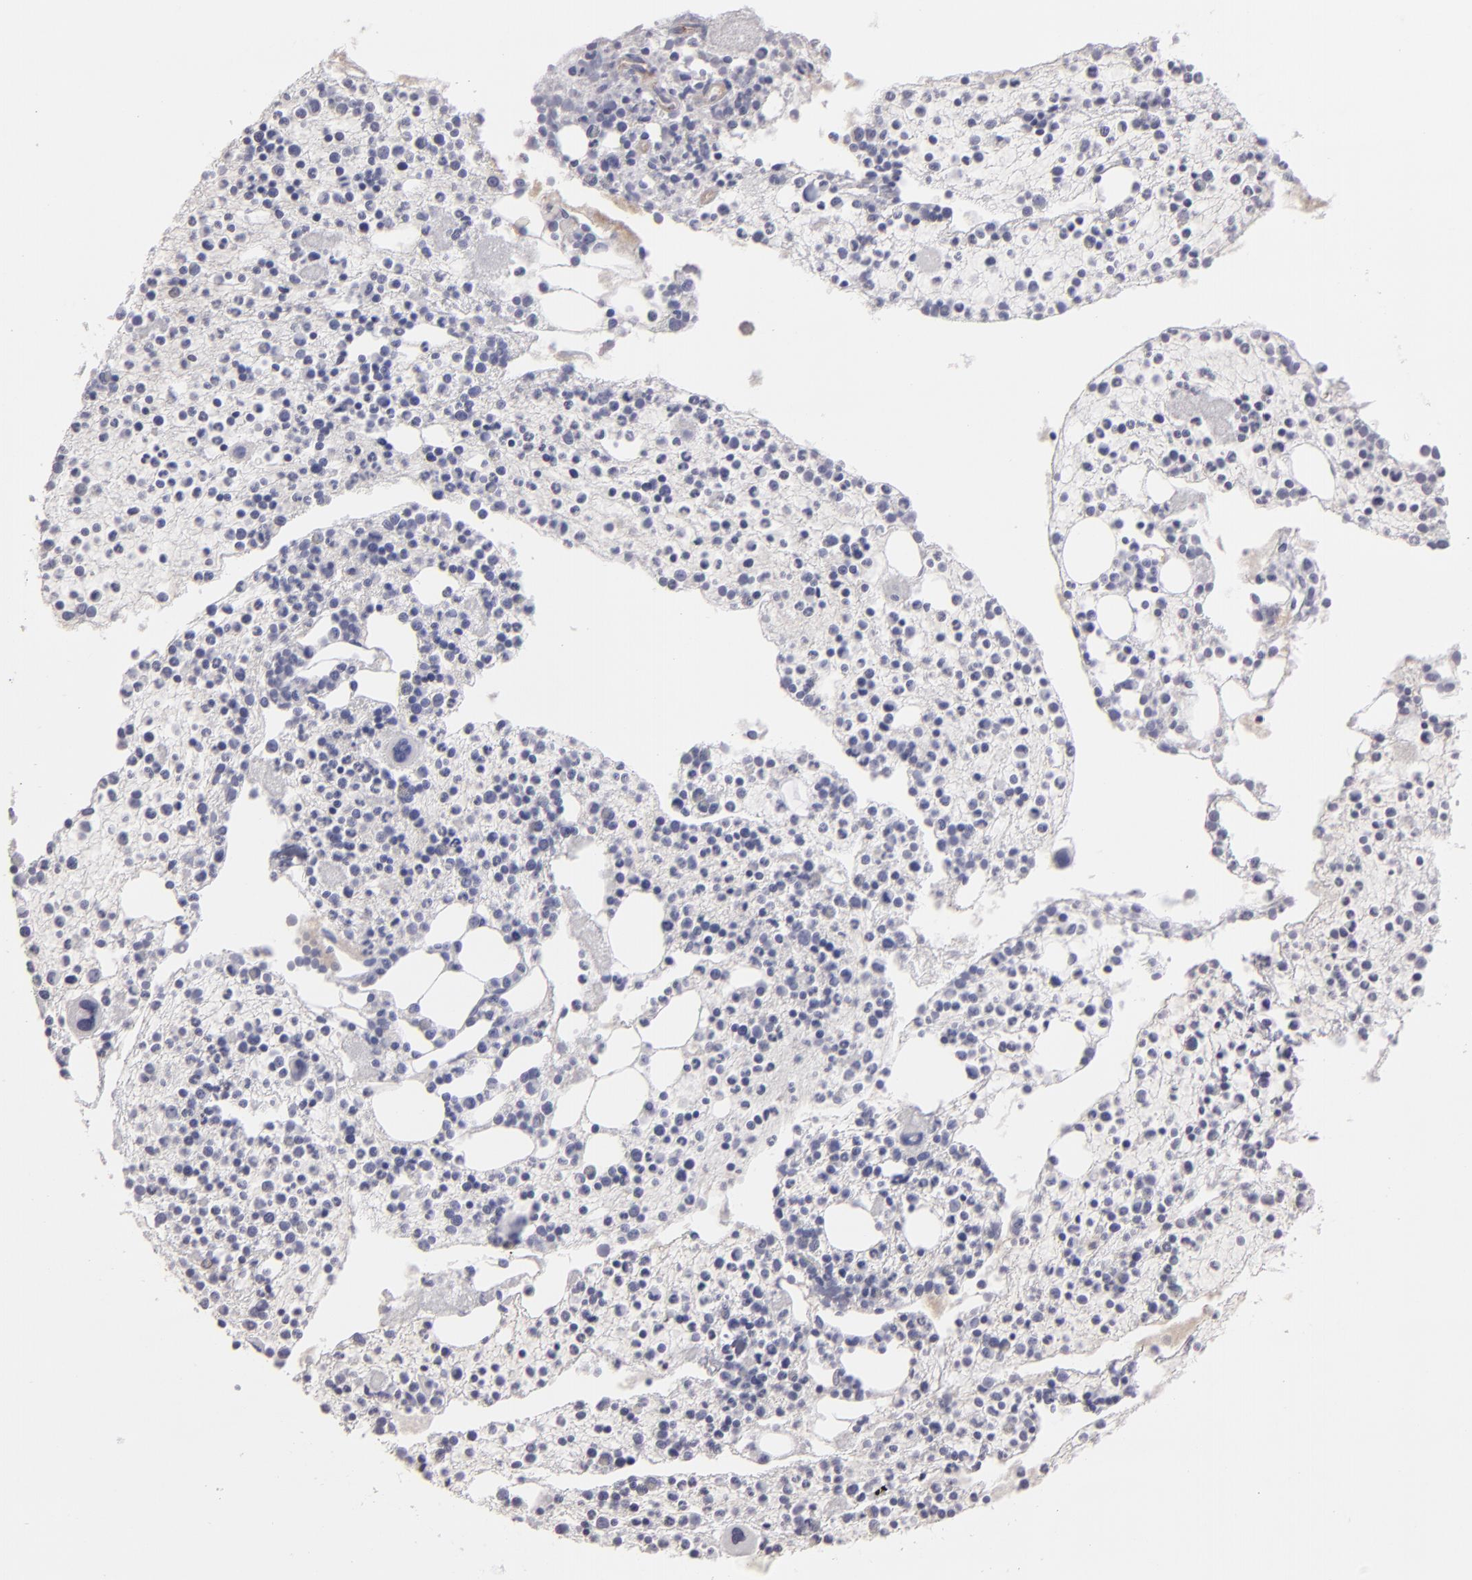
{"staining": {"intensity": "negative", "quantity": "none", "location": "none"}, "tissue": "bone marrow", "cell_type": "Hematopoietic cells", "image_type": "normal", "snomed": [{"axis": "morphology", "description": "Normal tissue, NOS"}, {"axis": "topography", "description": "Bone marrow"}], "caption": "The micrograph displays no staining of hematopoietic cells in unremarkable bone marrow. Nuclei are stained in blue.", "gene": "SEMA3G", "patient": {"sex": "male", "age": 15}}